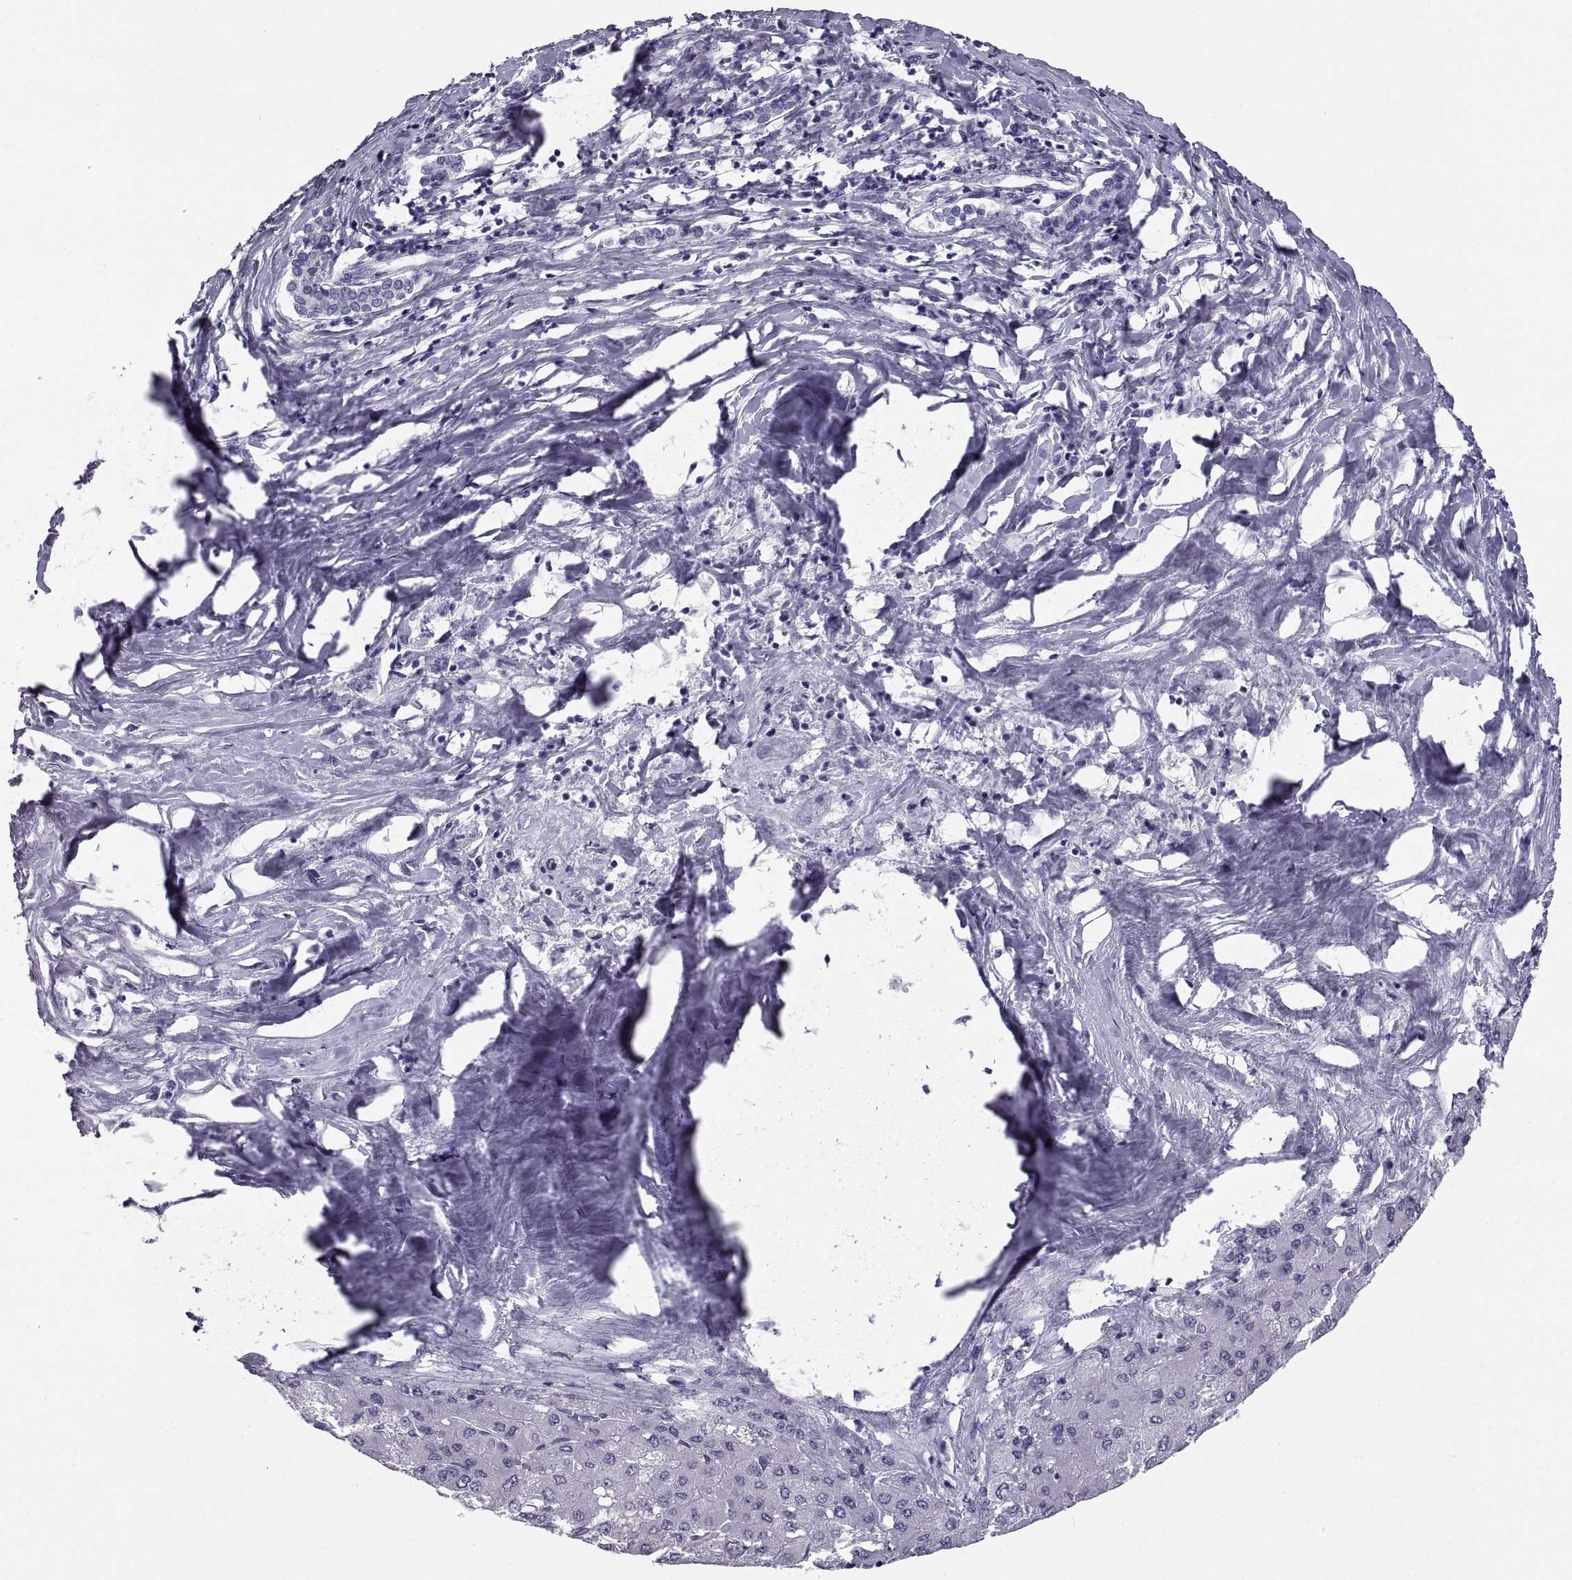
{"staining": {"intensity": "negative", "quantity": "none", "location": "none"}, "tissue": "liver cancer", "cell_type": "Tumor cells", "image_type": "cancer", "snomed": [{"axis": "morphology", "description": "Carcinoma, Hepatocellular, NOS"}, {"axis": "topography", "description": "Liver"}], "caption": "Immunohistochemistry (IHC) micrograph of neoplastic tissue: human liver cancer (hepatocellular carcinoma) stained with DAB (3,3'-diaminobenzidine) displays no significant protein staining in tumor cells.", "gene": "PCSK1N", "patient": {"sex": "male", "age": 40}}